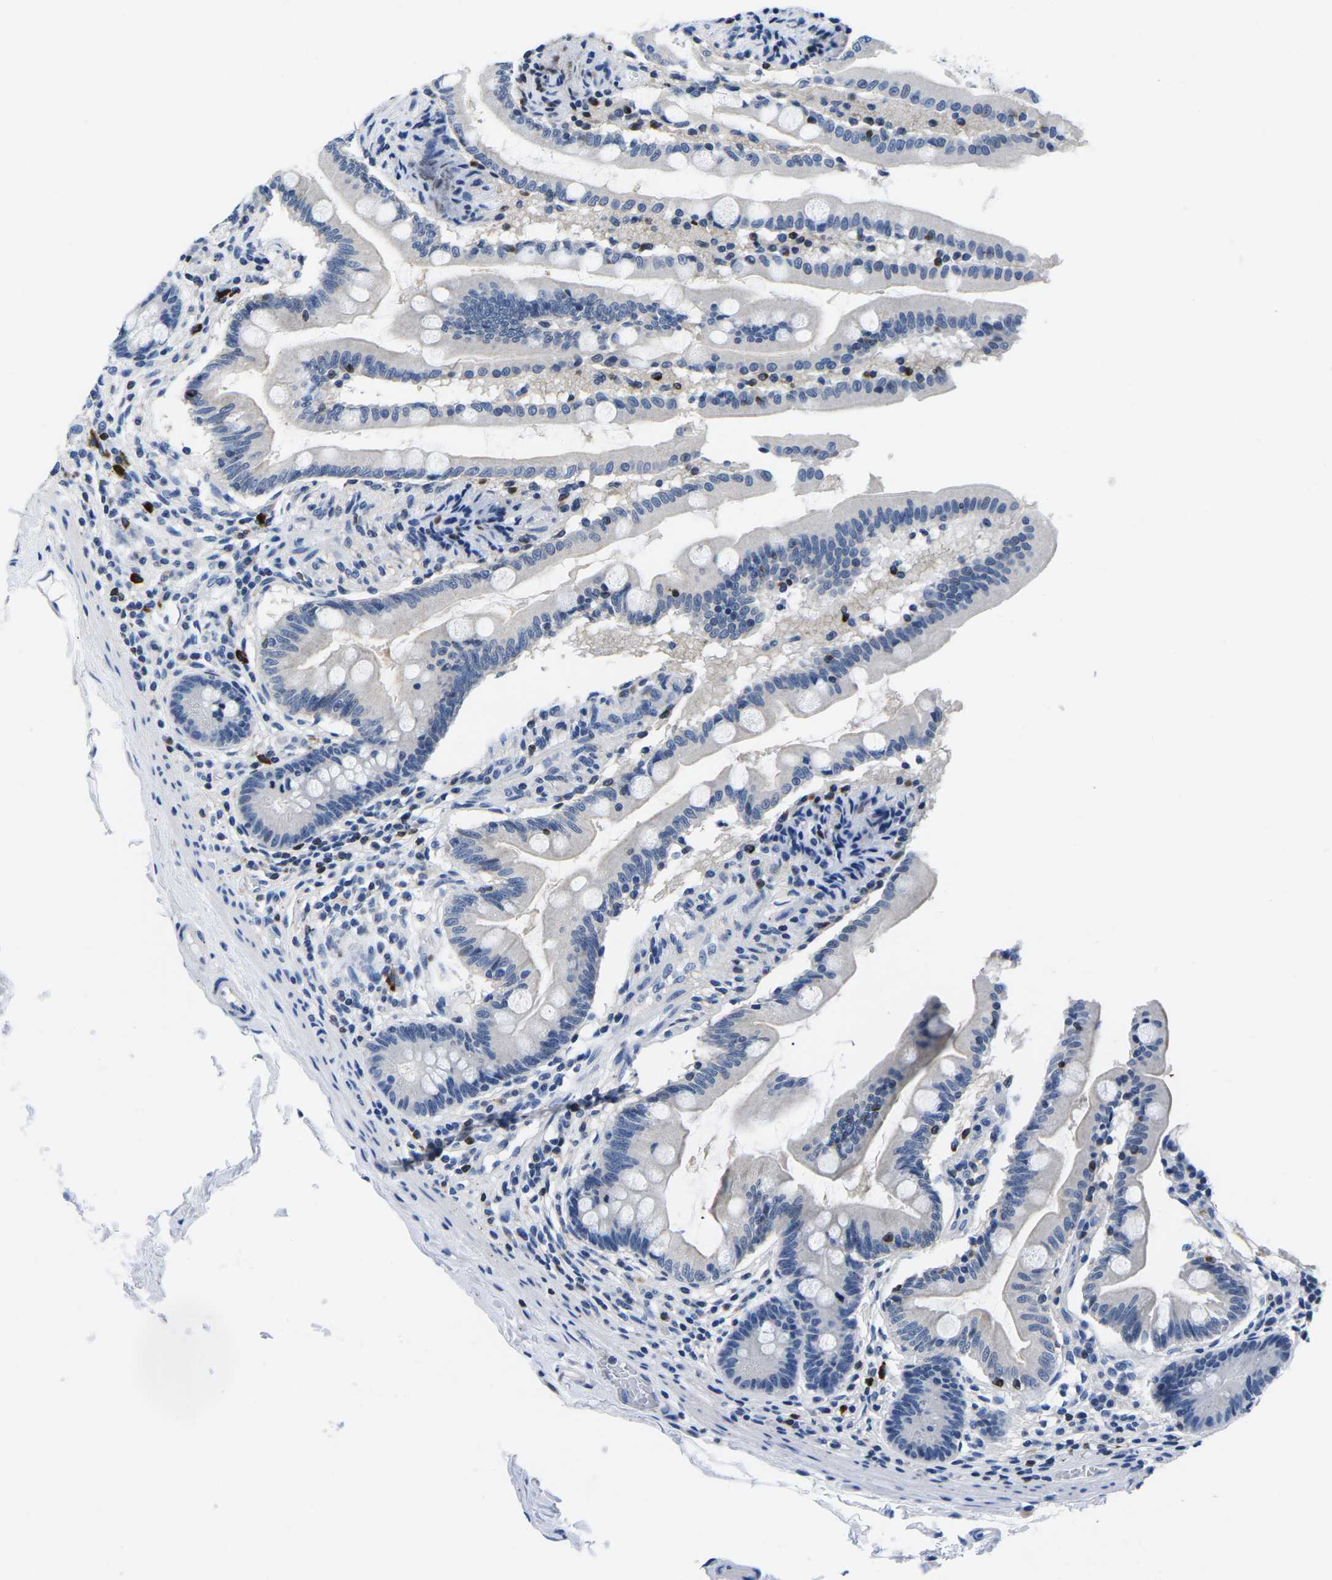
{"staining": {"intensity": "negative", "quantity": "none", "location": "none"}, "tissue": "small intestine", "cell_type": "Glandular cells", "image_type": "normal", "snomed": [{"axis": "morphology", "description": "Normal tissue, NOS"}, {"axis": "topography", "description": "Small intestine"}], "caption": "There is no significant expression in glandular cells of small intestine. (DAB (3,3'-diaminobenzidine) immunohistochemistry visualized using brightfield microscopy, high magnification).", "gene": "CTSW", "patient": {"sex": "female", "age": 56}}